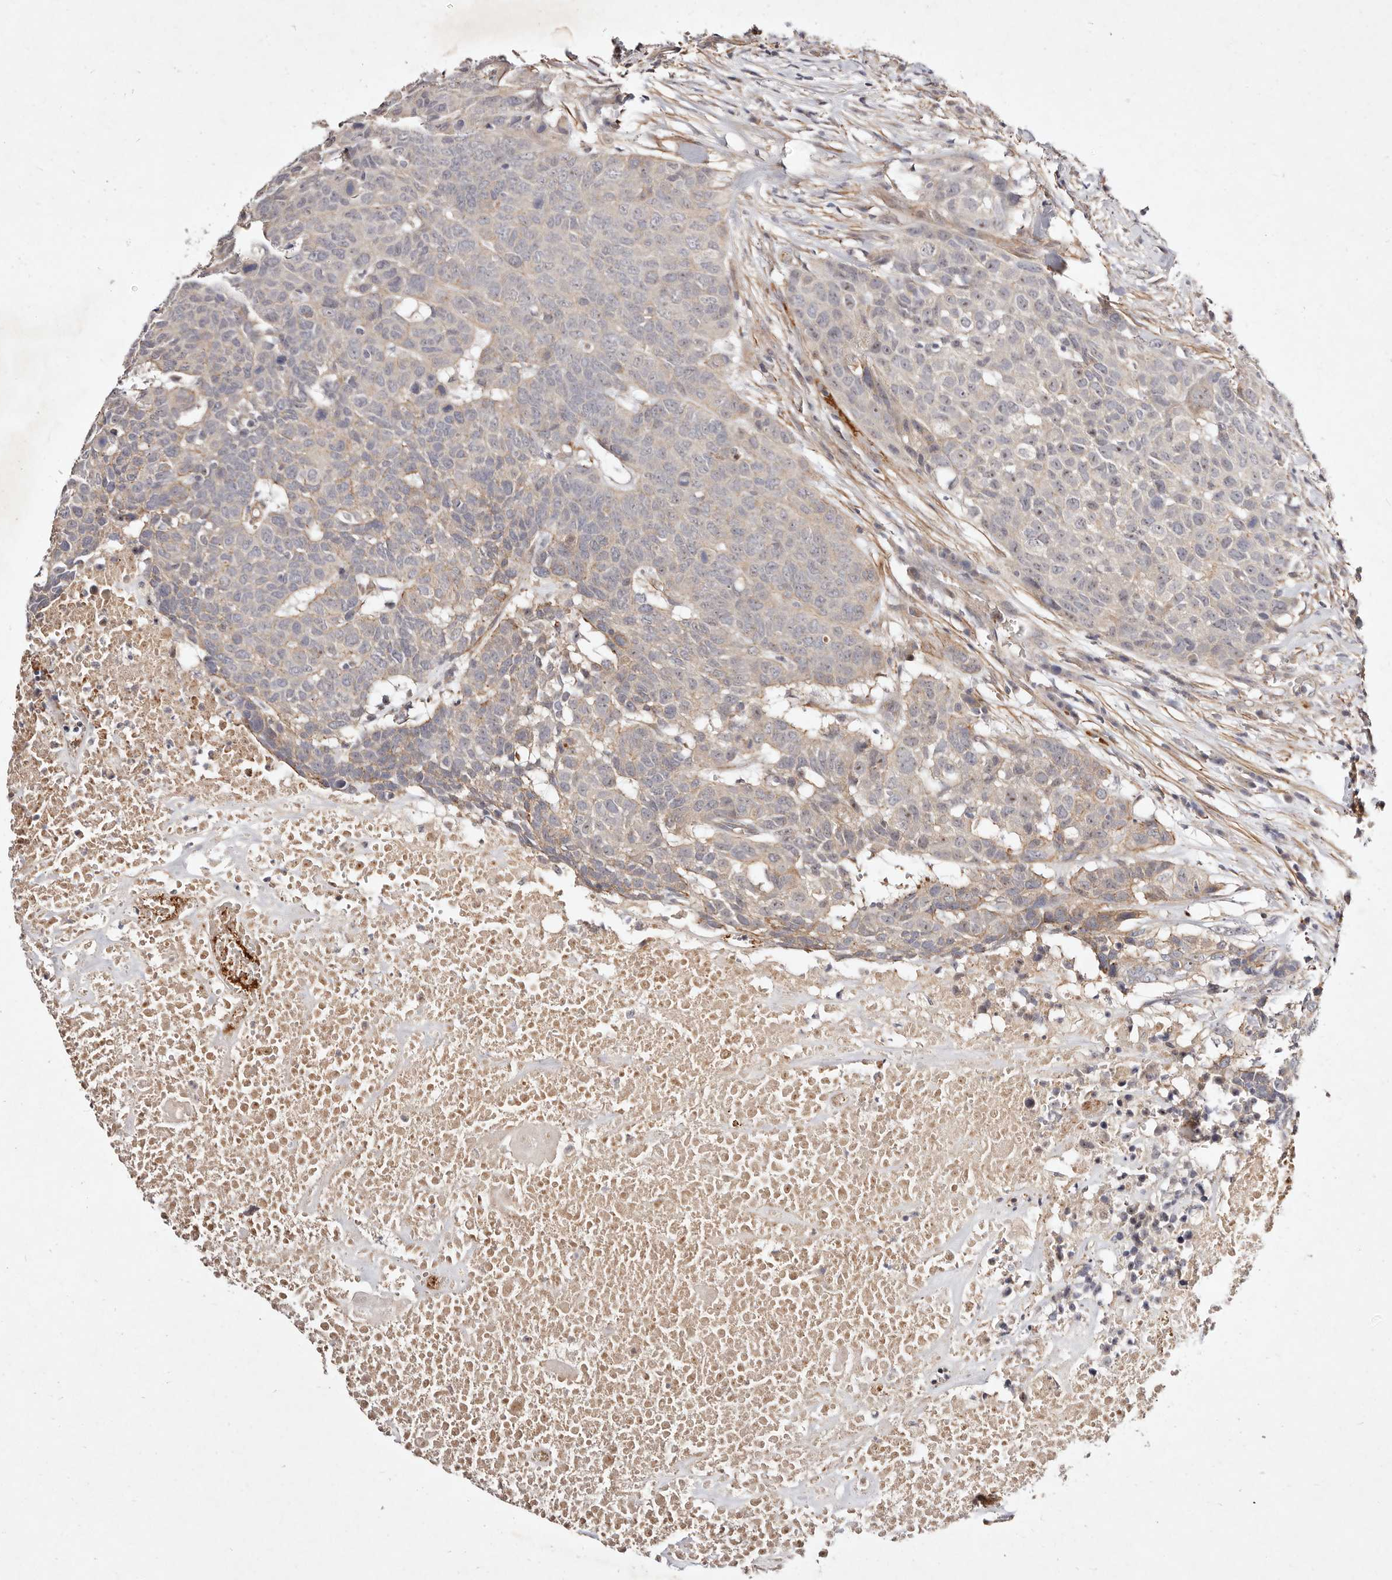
{"staining": {"intensity": "weak", "quantity": "<25%", "location": "cytoplasmic/membranous"}, "tissue": "head and neck cancer", "cell_type": "Tumor cells", "image_type": "cancer", "snomed": [{"axis": "morphology", "description": "Squamous cell carcinoma, NOS"}, {"axis": "topography", "description": "Head-Neck"}], "caption": "Head and neck squamous cell carcinoma was stained to show a protein in brown. There is no significant staining in tumor cells.", "gene": "MTMR11", "patient": {"sex": "male", "age": 66}}